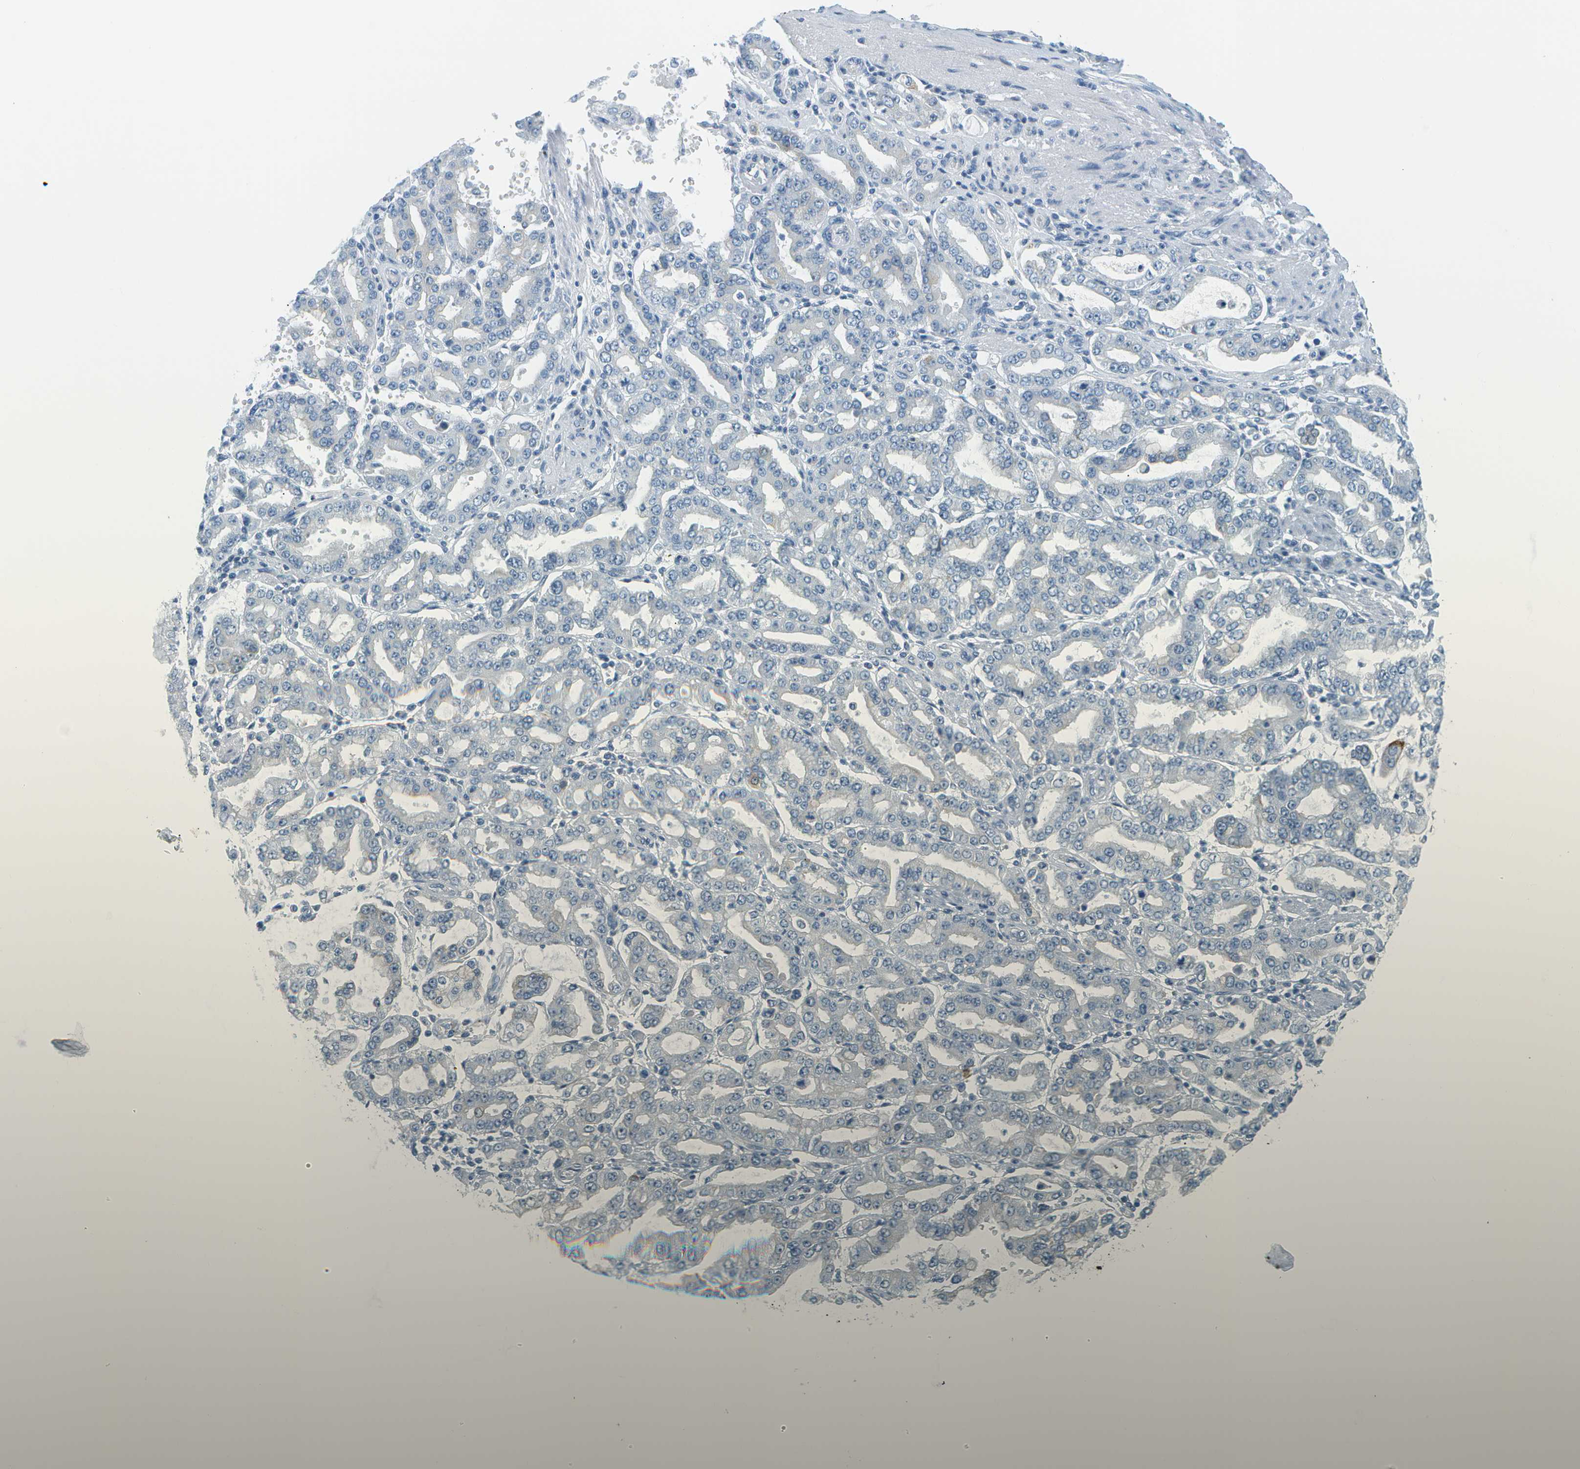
{"staining": {"intensity": "moderate", "quantity": "<25%", "location": "cytoplasmic/membranous"}, "tissue": "stomach cancer", "cell_type": "Tumor cells", "image_type": "cancer", "snomed": [{"axis": "morphology", "description": "Adenocarcinoma, NOS"}, {"axis": "topography", "description": "Stomach"}], "caption": "Stomach cancer (adenocarcinoma) stained with a brown dye reveals moderate cytoplasmic/membranous positive staining in about <25% of tumor cells.", "gene": "SMYD5", "patient": {"sex": "male", "age": 76}}